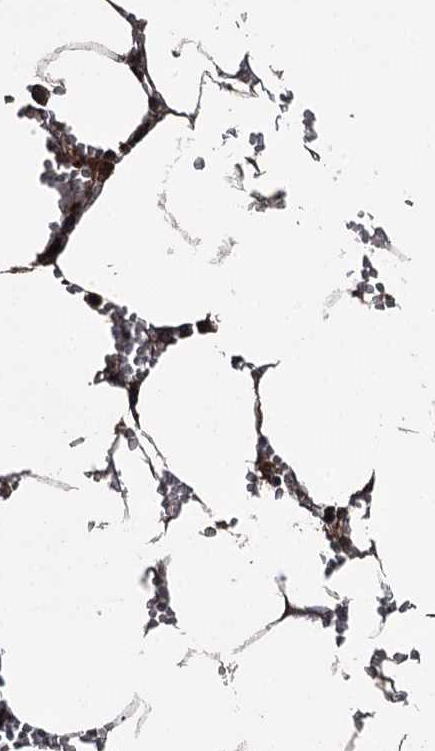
{"staining": {"intensity": "moderate", "quantity": "<25%", "location": "cytoplasmic/membranous"}, "tissue": "bone marrow", "cell_type": "Hematopoietic cells", "image_type": "normal", "snomed": [{"axis": "morphology", "description": "Normal tissue, NOS"}, {"axis": "topography", "description": "Bone marrow"}], "caption": "Immunohistochemical staining of unremarkable bone marrow demonstrates <25% levels of moderate cytoplasmic/membranous protein staining in approximately <25% of hematopoietic cells.", "gene": "WIPI1", "patient": {"sex": "male", "age": 70}}